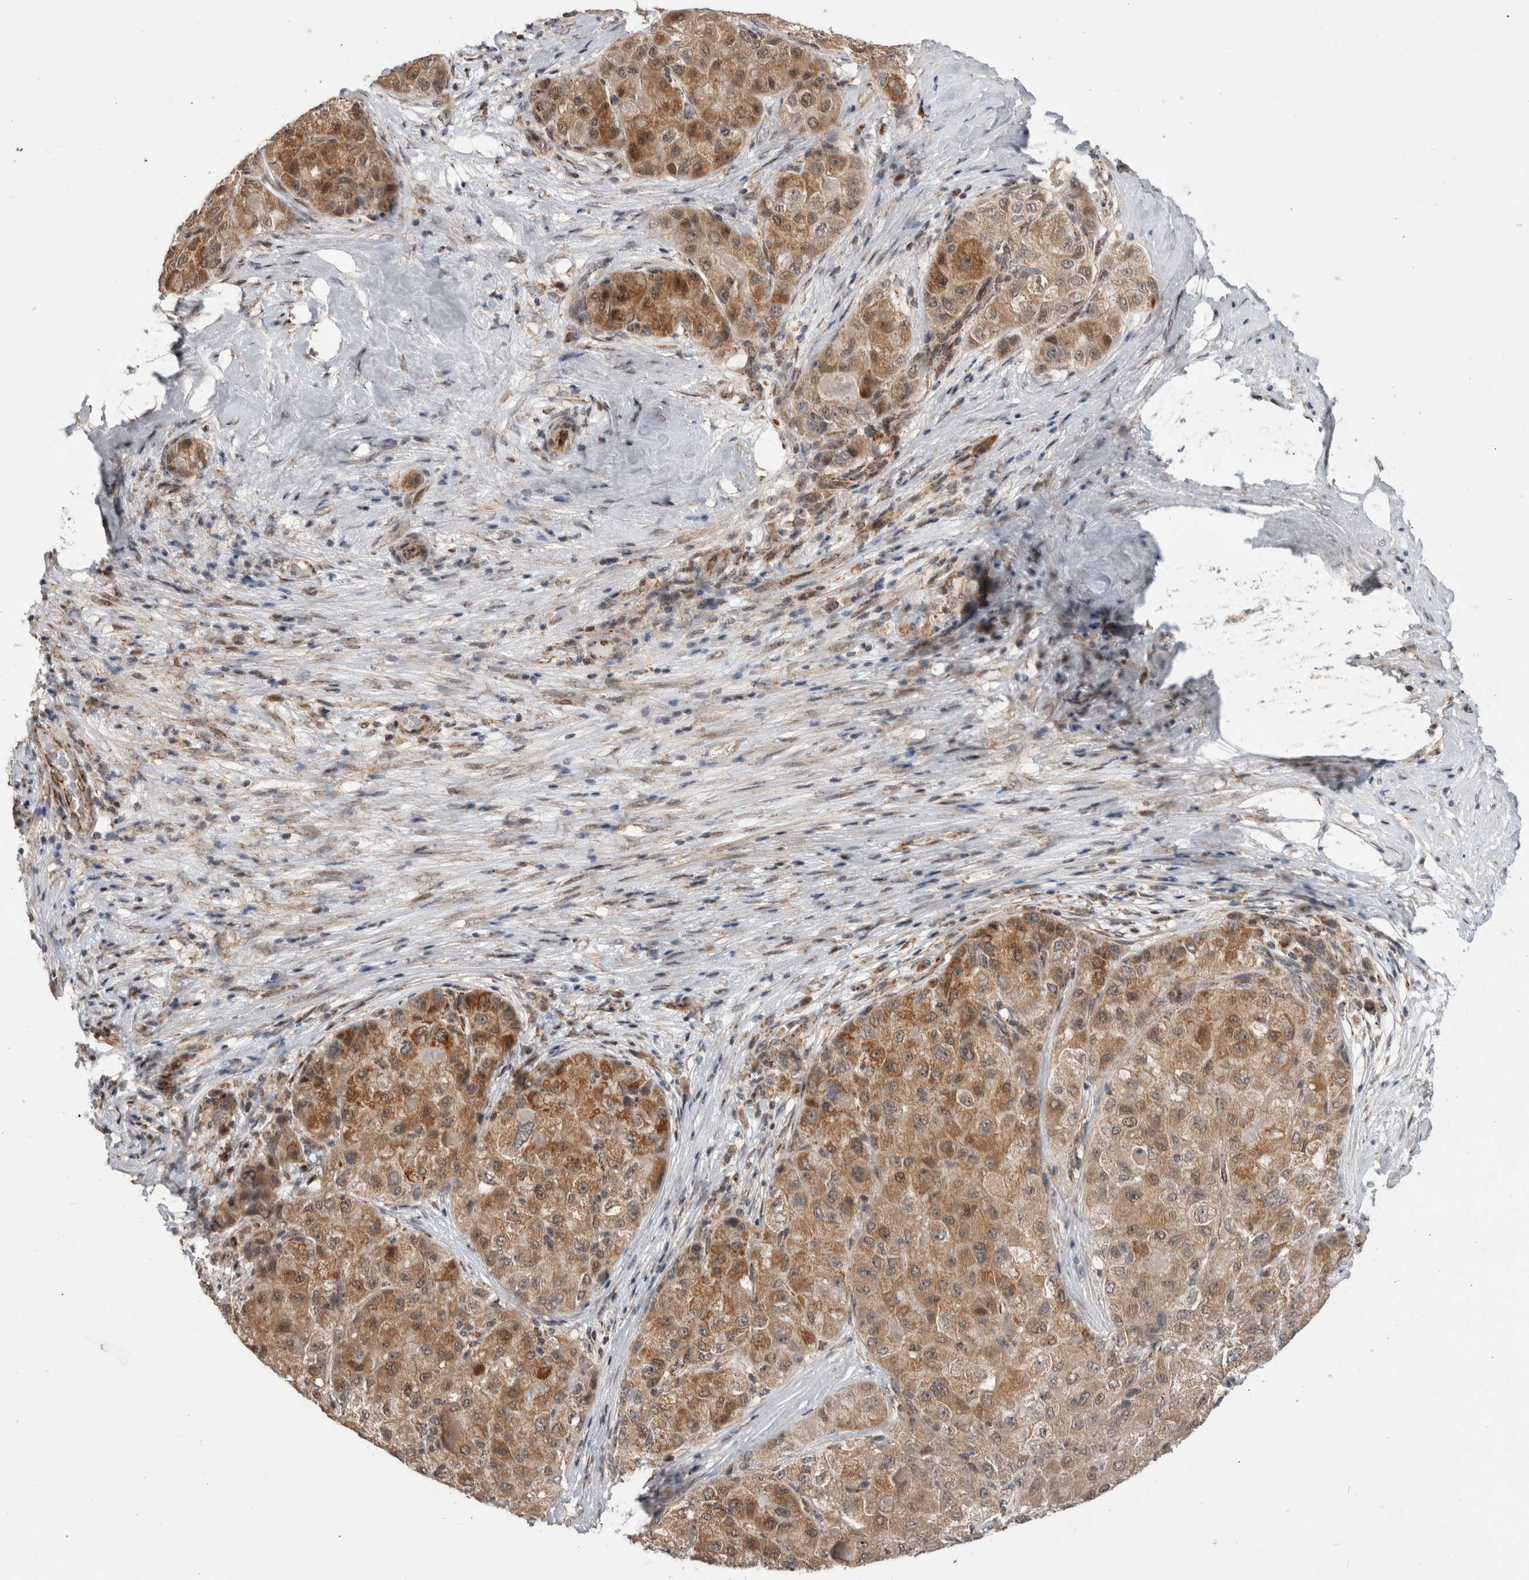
{"staining": {"intensity": "moderate", "quantity": ">75%", "location": "cytoplasmic/membranous"}, "tissue": "liver cancer", "cell_type": "Tumor cells", "image_type": "cancer", "snomed": [{"axis": "morphology", "description": "Carcinoma, Hepatocellular, NOS"}, {"axis": "topography", "description": "Liver"}], "caption": "An image of liver hepatocellular carcinoma stained for a protein shows moderate cytoplasmic/membranous brown staining in tumor cells.", "gene": "MRPL37", "patient": {"sex": "male", "age": 80}}